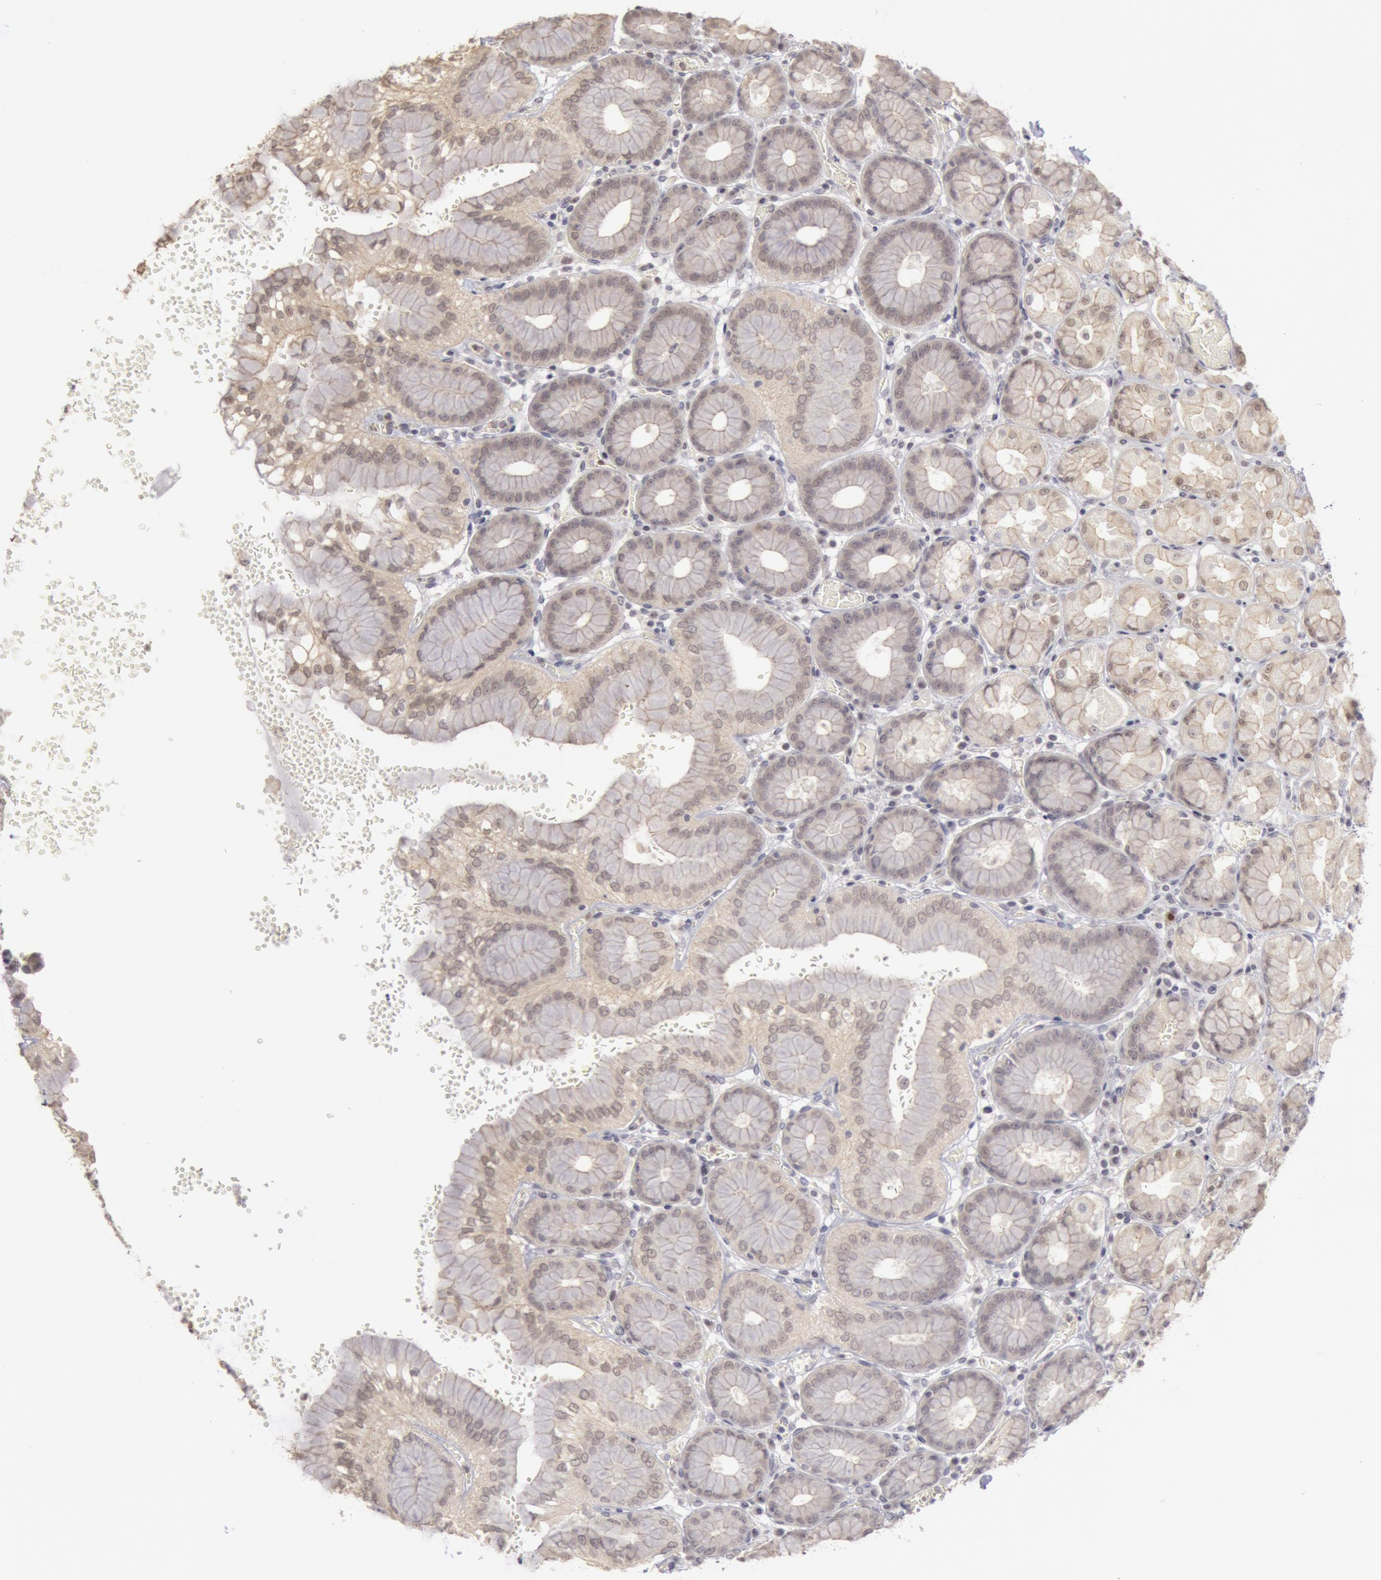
{"staining": {"intensity": "negative", "quantity": "none", "location": "none"}, "tissue": "stomach", "cell_type": "Glandular cells", "image_type": "normal", "snomed": [{"axis": "morphology", "description": "Normal tissue, NOS"}, {"axis": "topography", "description": "Stomach, upper"}, {"axis": "topography", "description": "Stomach"}], "caption": "High power microscopy histopathology image of an immunohistochemistry (IHC) histopathology image of normal stomach, revealing no significant positivity in glandular cells. The staining was performed using DAB (3,3'-diaminobenzidine) to visualize the protein expression in brown, while the nuclei were stained in blue with hematoxylin (Magnification: 20x).", "gene": "RIMBP3B", "patient": {"sex": "male", "age": 76}}